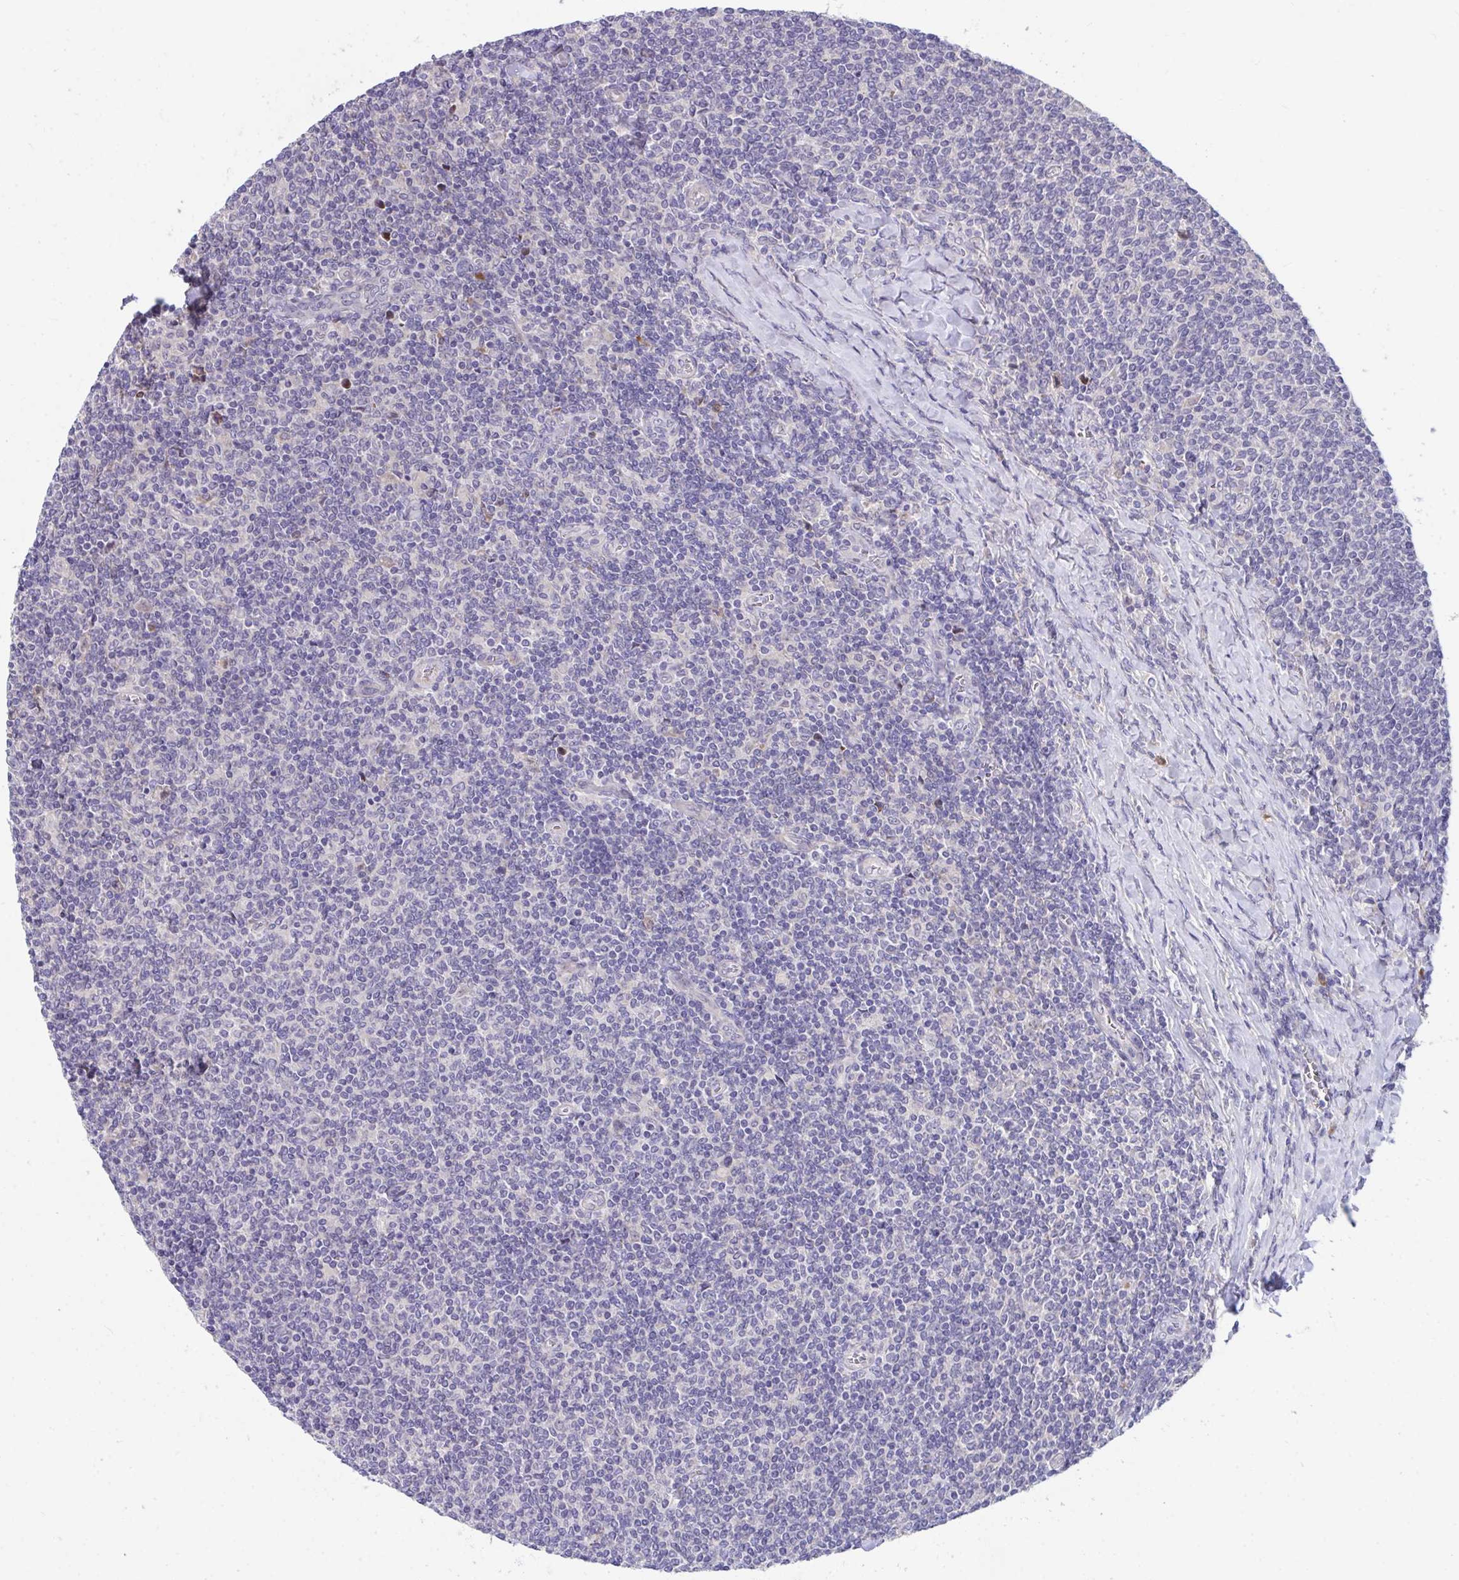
{"staining": {"intensity": "negative", "quantity": "none", "location": "none"}, "tissue": "lymphoma", "cell_type": "Tumor cells", "image_type": "cancer", "snomed": [{"axis": "morphology", "description": "Malignant lymphoma, non-Hodgkin's type, Low grade"}, {"axis": "topography", "description": "Lymph node"}], "caption": "Photomicrograph shows no significant protein positivity in tumor cells of malignant lymphoma, non-Hodgkin's type (low-grade).", "gene": "SUSD4", "patient": {"sex": "male", "age": 52}}